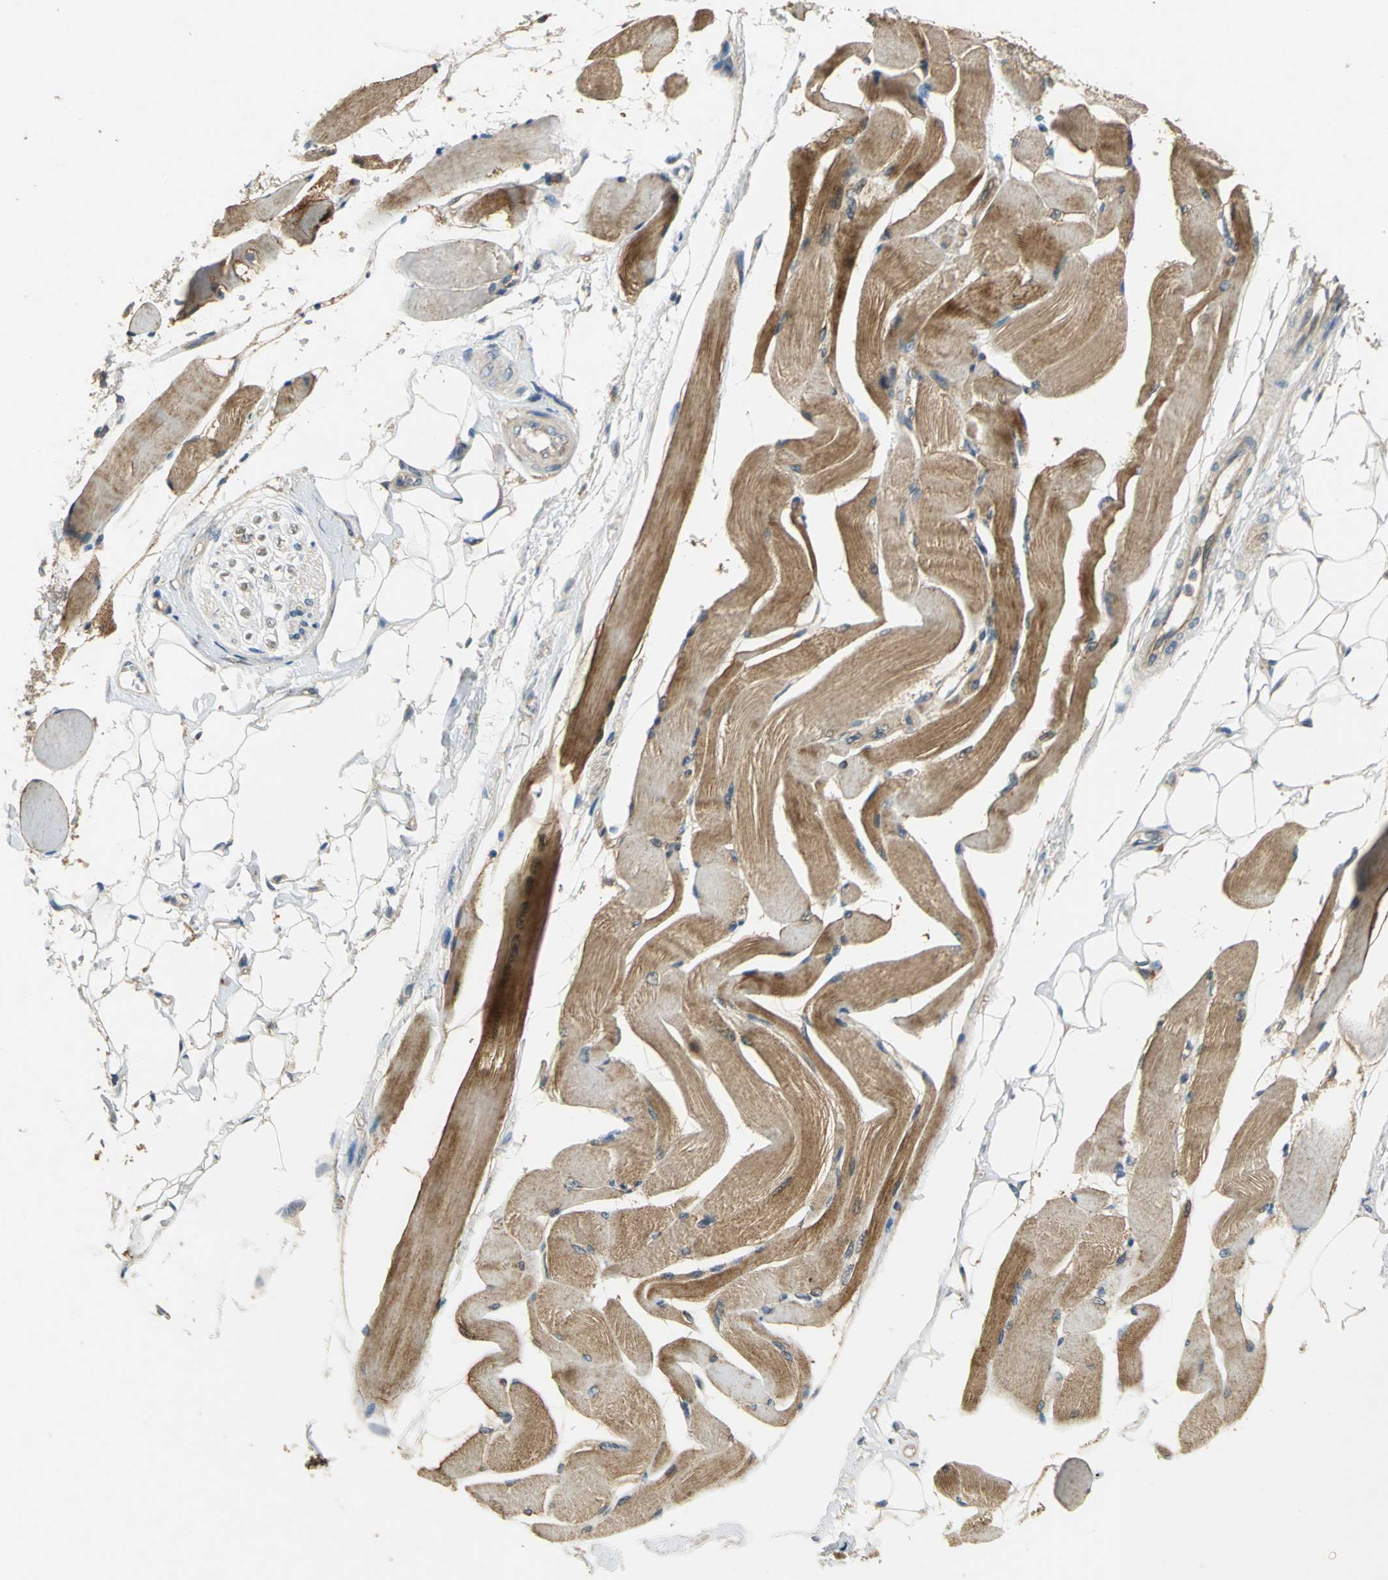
{"staining": {"intensity": "strong", "quantity": ">75%", "location": "cytoplasmic/membranous"}, "tissue": "skeletal muscle", "cell_type": "Myocytes", "image_type": "normal", "snomed": [{"axis": "morphology", "description": "Normal tissue, NOS"}, {"axis": "topography", "description": "Skeletal muscle"}, {"axis": "topography", "description": "Peripheral nerve tissue"}], "caption": "IHC of normal human skeletal muscle shows high levels of strong cytoplasmic/membranous staining in about >75% of myocytes.", "gene": "EMCN", "patient": {"sex": "female", "age": 84}}